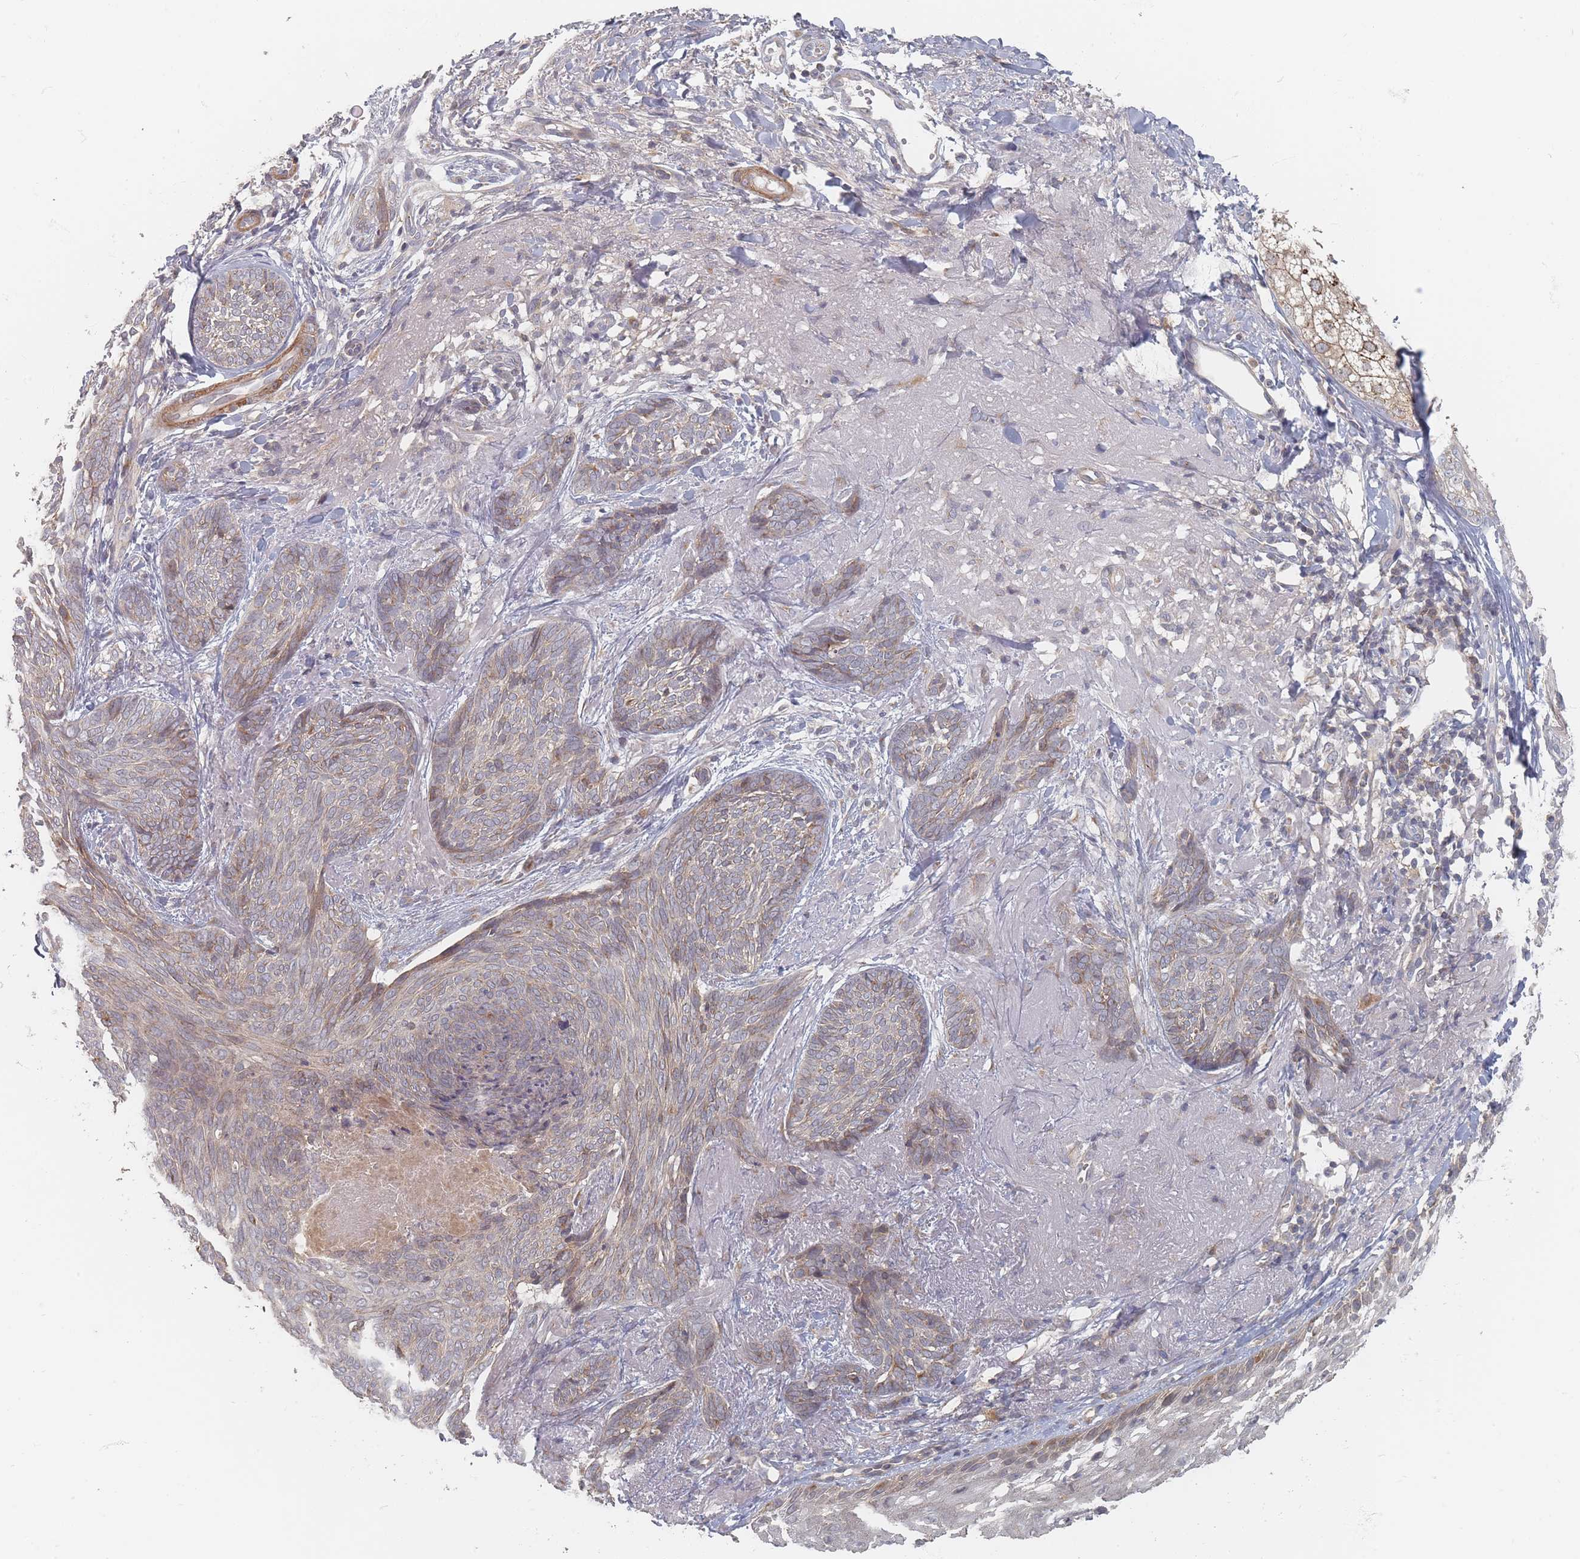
{"staining": {"intensity": "moderate", "quantity": "<25%", "location": "cytoplasmic/membranous"}, "tissue": "skin cancer", "cell_type": "Tumor cells", "image_type": "cancer", "snomed": [{"axis": "morphology", "description": "Basal cell carcinoma"}, {"axis": "topography", "description": "Skin"}], "caption": "A histopathology image showing moderate cytoplasmic/membranous expression in about <25% of tumor cells in basal cell carcinoma (skin), as visualized by brown immunohistochemical staining.", "gene": "GLE1", "patient": {"sex": "female", "age": 86}}